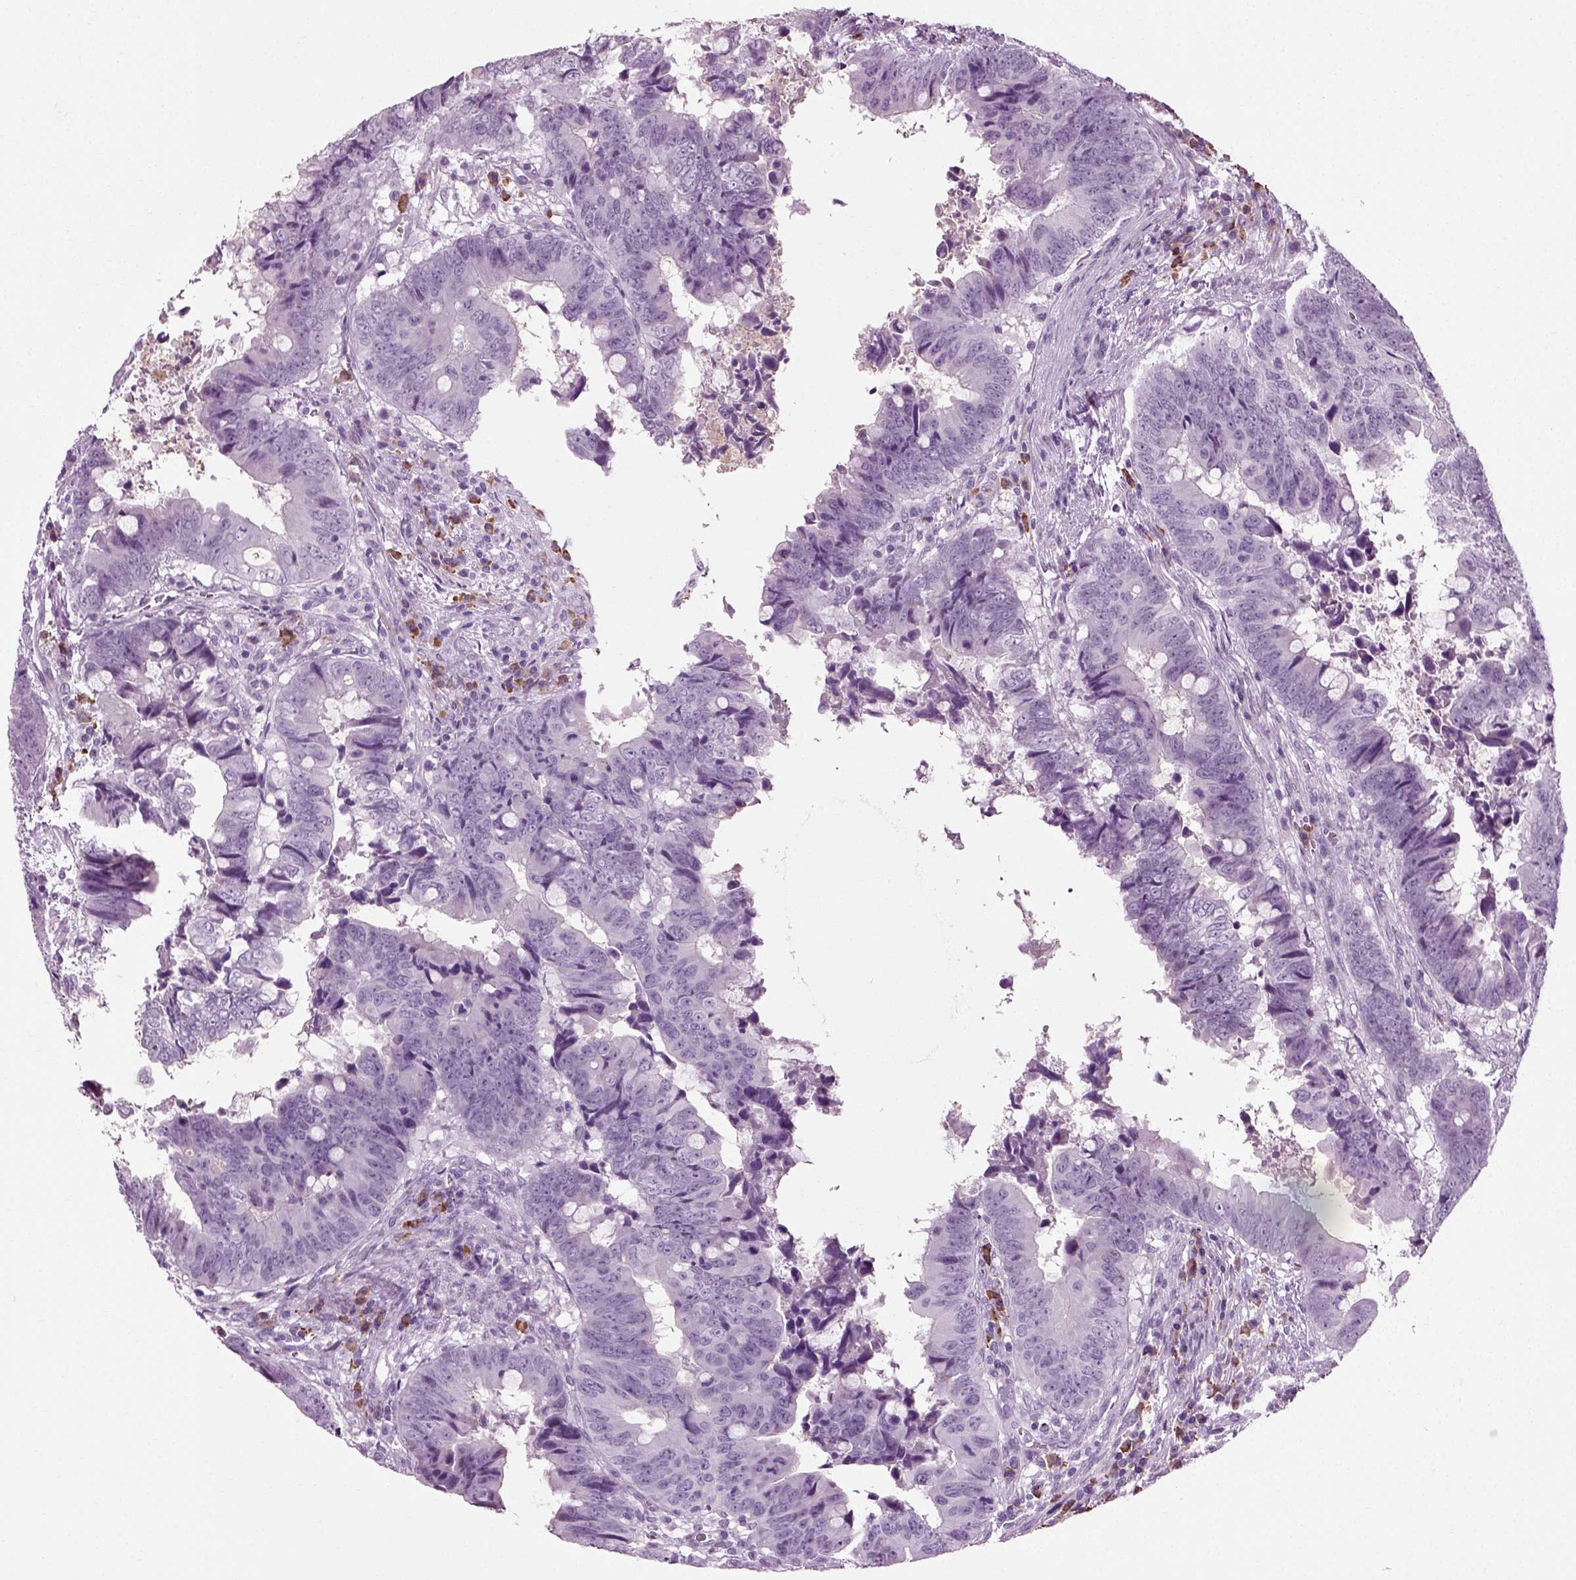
{"staining": {"intensity": "negative", "quantity": "none", "location": "none"}, "tissue": "colorectal cancer", "cell_type": "Tumor cells", "image_type": "cancer", "snomed": [{"axis": "morphology", "description": "Adenocarcinoma, NOS"}, {"axis": "topography", "description": "Colon"}], "caption": "Immunohistochemistry micrograph of neoplastic tissue: adenocarcinoma (colorectal) stained with DAB shows no significant protein staining in tumor cells.", "gene": "SLC26A8", "patient": {"sex": "female", "age": 82}}